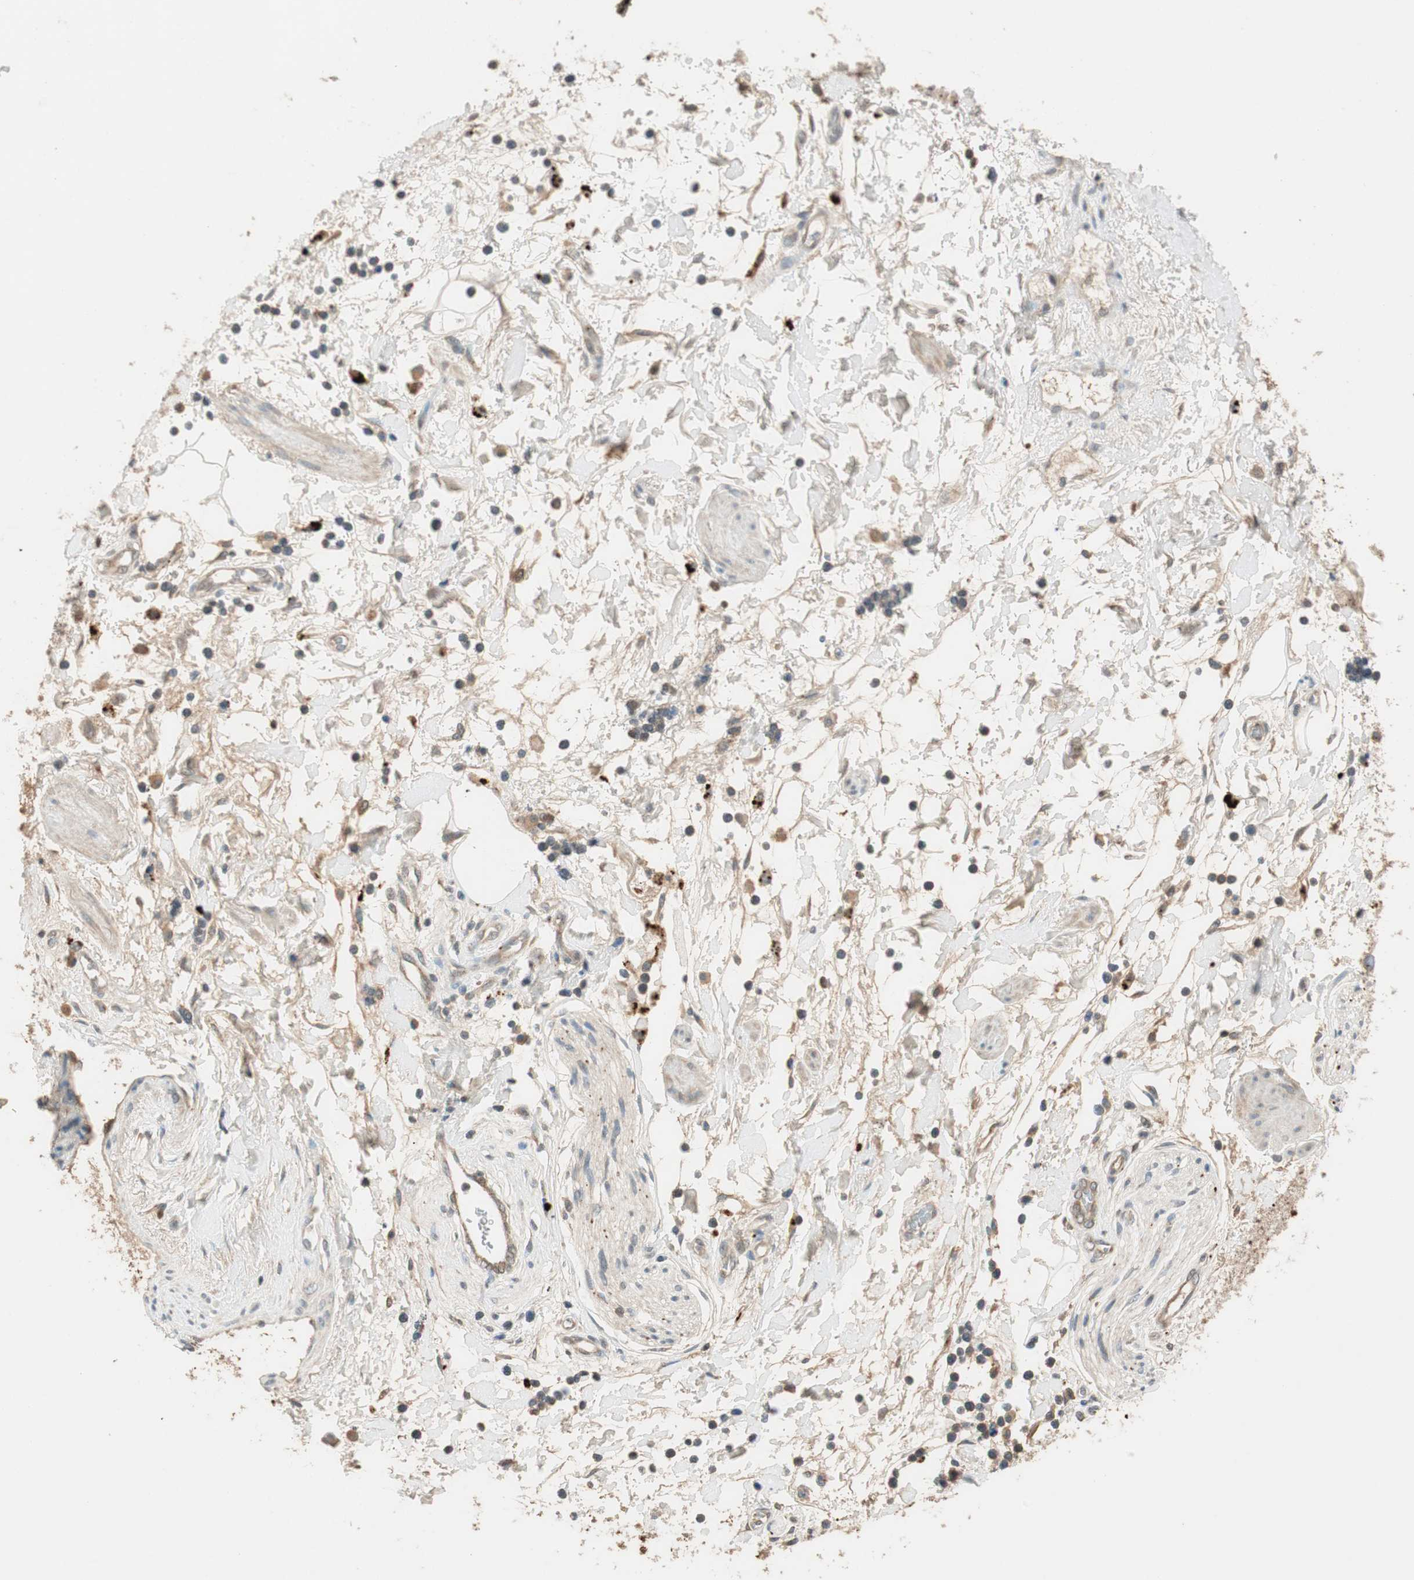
{"staining": {"intensity": "moderate", "quantity": "25%-75%", "location": "cytoplasmic/membranous"}, "tissue": "adipose tissue", "cell_type": "Adipocytes", "image_type": "normal", "snomed": [{"axis": "morphology", "description": "Normal tissue, NOS"}, {"axis": "topography", "description": "Soft tissue"}, {"axis": "topography", "description": "Peripheral nerve tissue"}], "caption": "Immunohistochemical staining of benign human adipose tissue displays moderate cytoplasmic/membranous protein staining in about 25%-75% of adipocytes. Using DAB (3,3'-diaminobenzidine) (brown) and hematoxylin (blue) stains, captured at high magnification using brightfield microscopy.", "gene": "GLB1", "patient": {"sex": "female", "age": 71}}